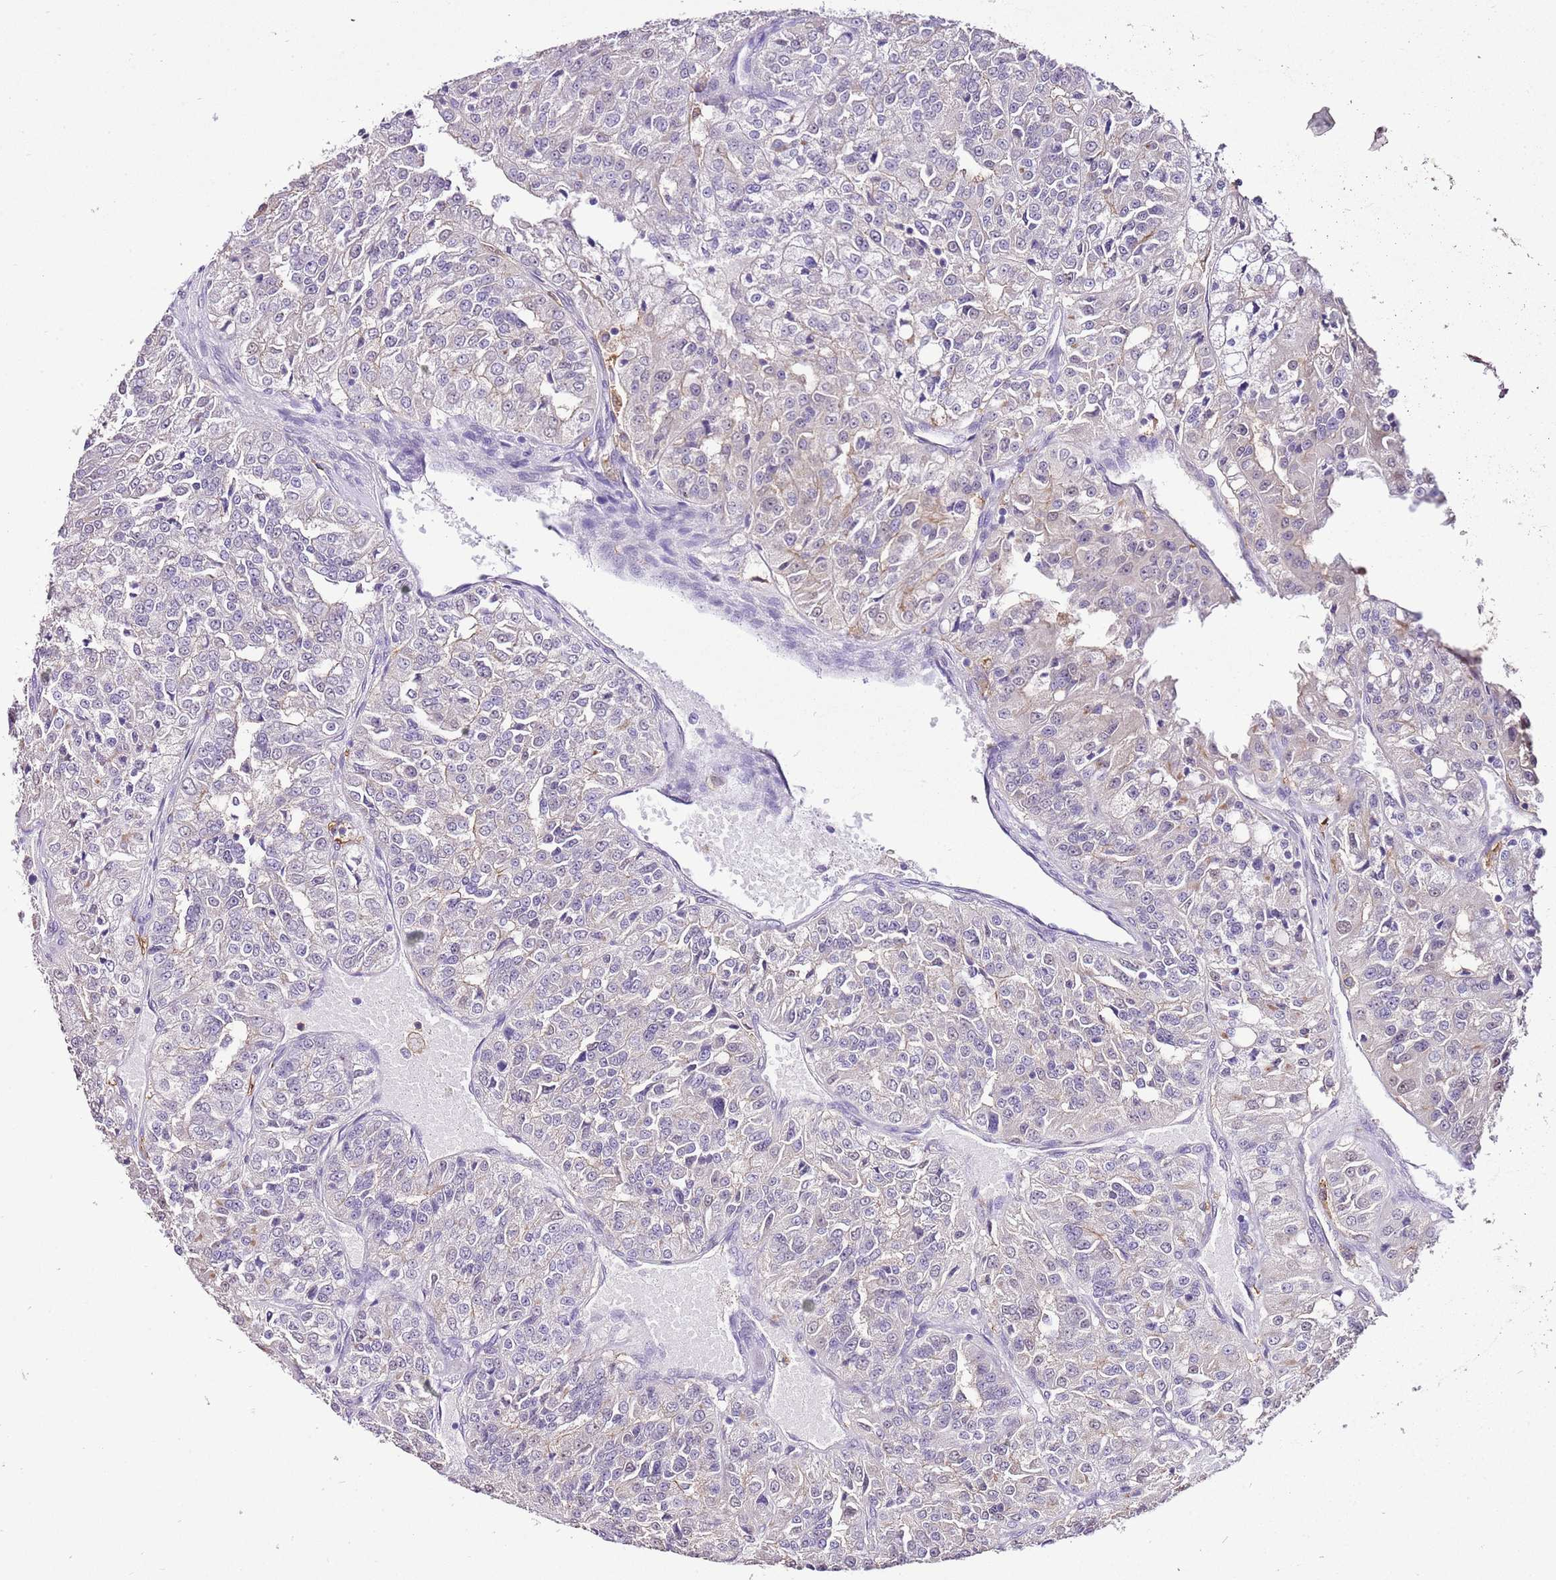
{"staining": {"intensity": "negative", "quantity": "none", "location": "none"}, "tissue": "renal cancer", "cell_type": "Tumor cells", "image_type": "cancer", "snomed": [{"axis": "morphology", "description": "Adenocarcinoma, NOS"}, {"axis": "topography", "description": "Kidney"}], "caption": "Immunohistochemistry of human renal cancer (adenocarcinoma) reveals no positivity in tumor cells.", "gene": "IZUMO4", "patient": {"sex": "female", "age": 63}}